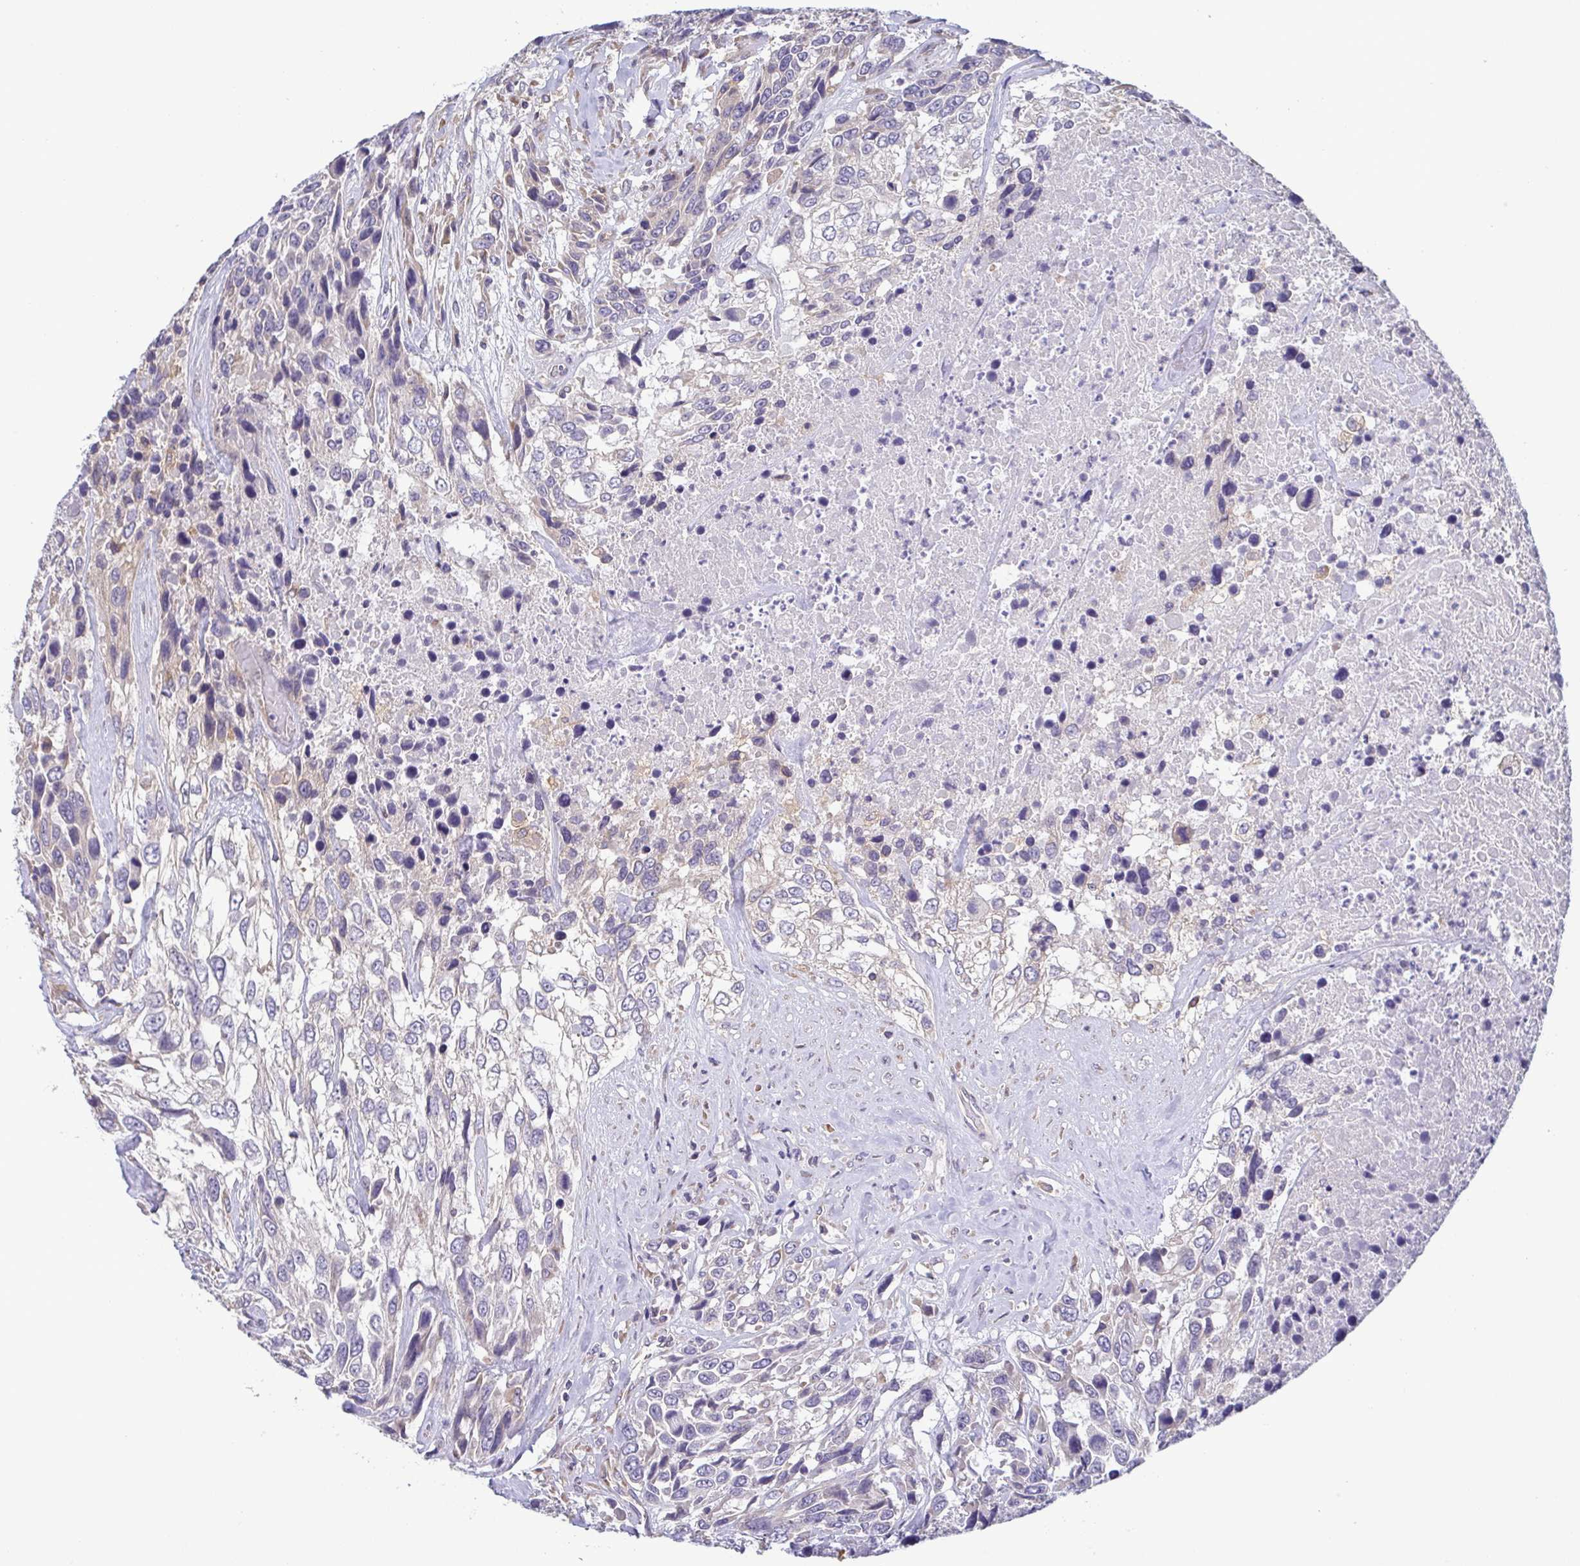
{"staining": {"intensity": "negative", "quantity": "none", "location": "none"}, "tissue": "urothelial cancer", "cell_type": "Tumor cells", "image_type": "cancer", "snomed": [{"axis": "morphology", "description": "Urothelial carcinoma, High grade"}, {"axis": "topography", "description": "Urinary bladder"}], "caption": "Tumor cells show no significant protein positivity in urothelial cancer.", "gene": "LMF2", "patient": {"sex": "female", "age": 70}}